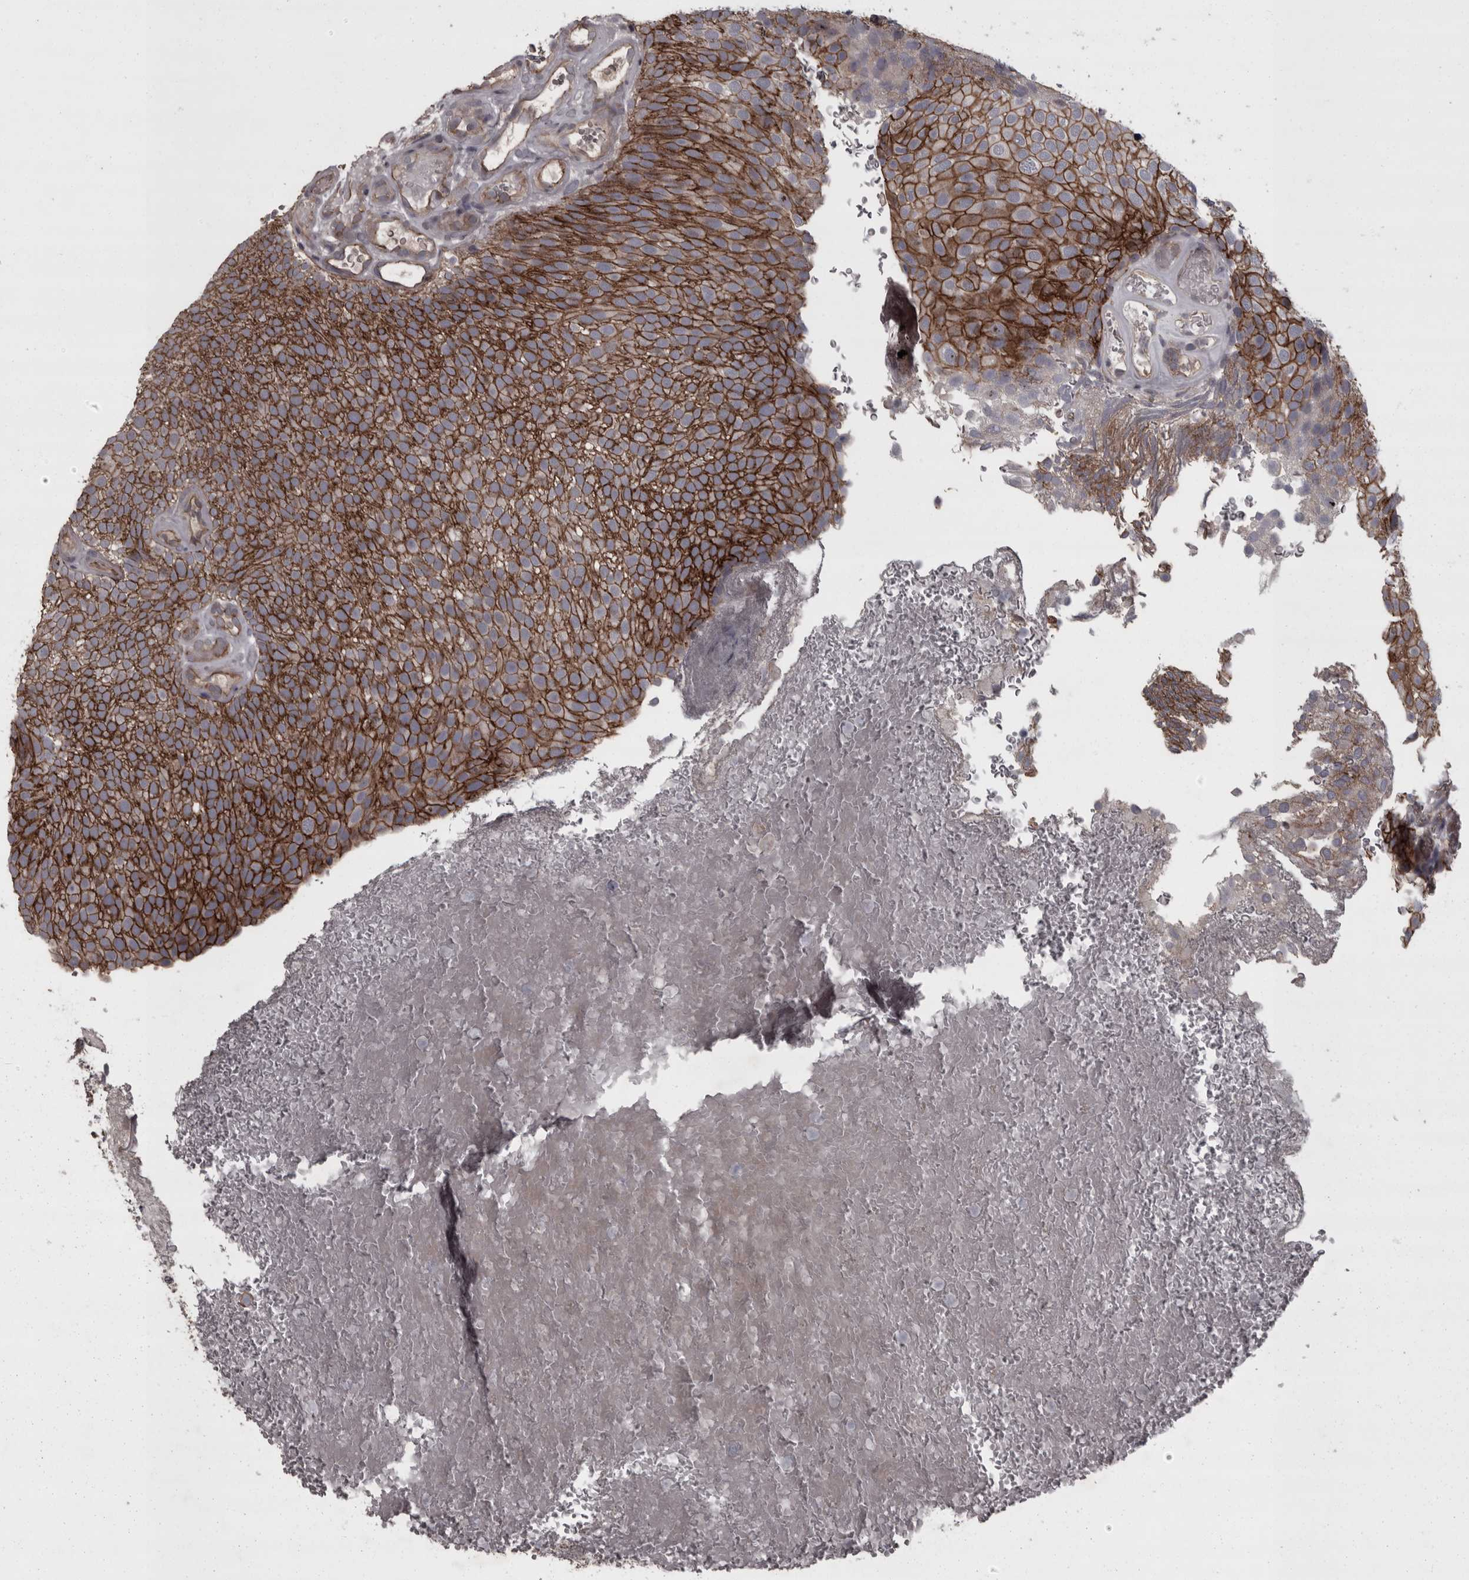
{"staining": {"intensity": "strong", "quantity": "25%-75%", "location": "cytoplasmic/membranous"}, "tissue": "urothelial cancer", "cell_type": "Tumor cells", "image_type": "cancer", "snomed": [{"axis": "morphology", "description": "Urothelial carcinoma, Low grade"}, {"axis": "topography", "description": "Urinary bladder"}], "caption": "Immunohistochemistry staining of urothelial carcinoma (low-grade), which demonstrates high levels of strong cytoplasmic/membranous positivity in about 25%-75% of tumor cells indicating strong cytoplasmic/membranous protein positivity. The staining was performed using DAB (brown) for protein detection and nuclei were counterstained in hematoxylin (blue).", "gene": "PCDH17", "patient": {"sex": "male", "age": 78}}